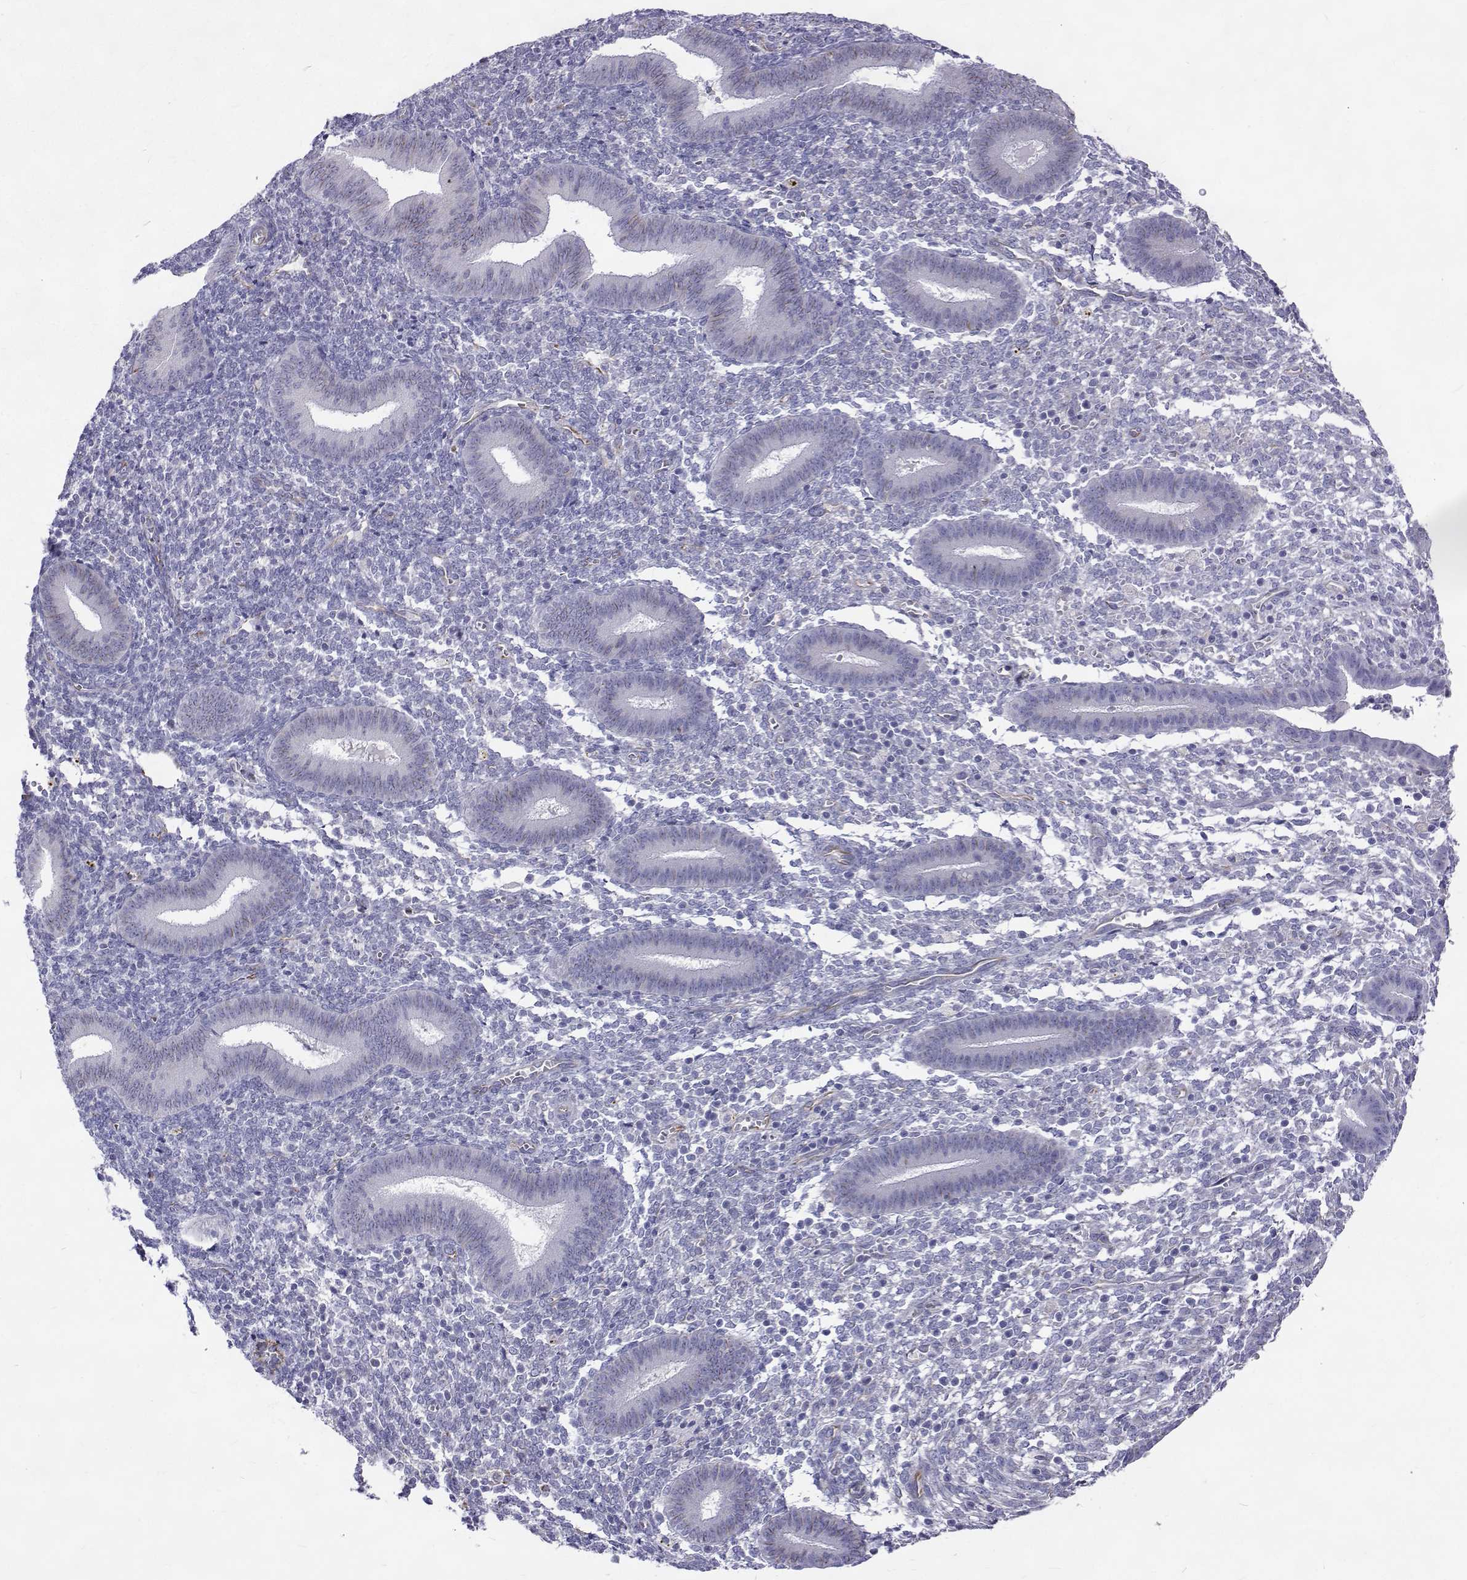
{"staining": {"intensity": "negative", "quantity": "none", "location": "none"}, "tissue": "endometrium", "cell_type": "Cells in endometrial stroma", "image_type": "normal", "snomed": [{"axis": "morphology", "description": "Normal tissue, NOS"}, {"axis": "topography", "description": "Endometrium"}], "caption": "Immunohistochemistry micrograph of benign endometrium stained for a protein (brown), which exhibits no positivity in cells in endometrial stroma. (DAB (3,3'-diaminobenzidine) IHC with hematoxylin counter stain).", "gene": "OPRPN", "patient": {"sex": "female", "age": 25}}